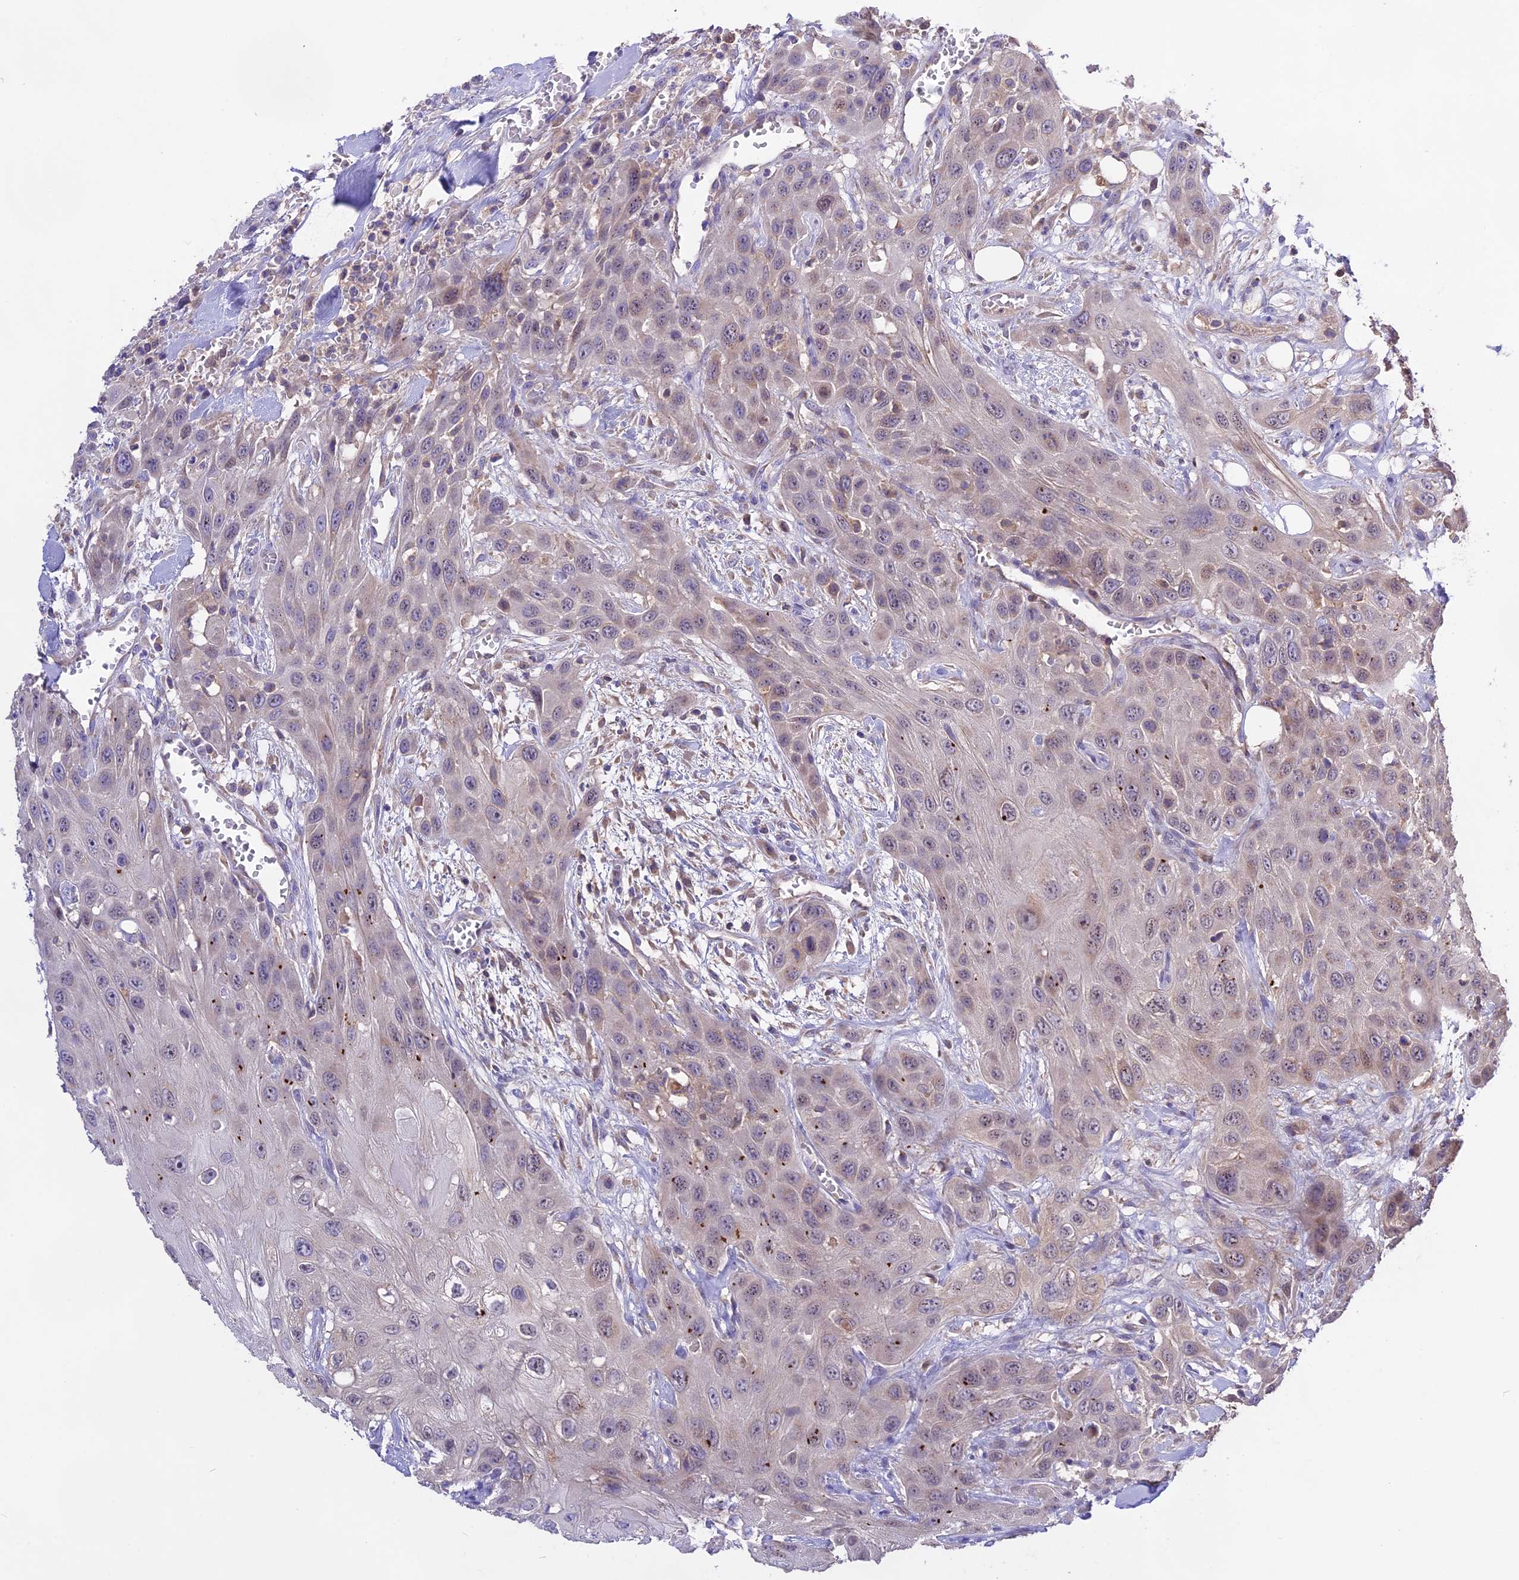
{"staining": {"intensity": "weak", "quantity": "<25%", "location": "nuclear"}, "tissue": "head and neck cancer", "cell_type": "Tumor cells", "image_type": "cancer", "snomed": [{"axis": "morphology", "description": "Squamous cell carcinoma, NOS"}, {"axis": "topography", "description": "Head-Neck"}], "caption": "Head and neck cancer (squamous cell carcinoma) was stained to show a protein in brown. There is no significant expression in tumor cells. The staining is performed using DAB brown chromogen with nuclei counter-stained in using hematoxylin.", "gene": "NUDT8", "patient": {"sex": "male", "age": 81}}